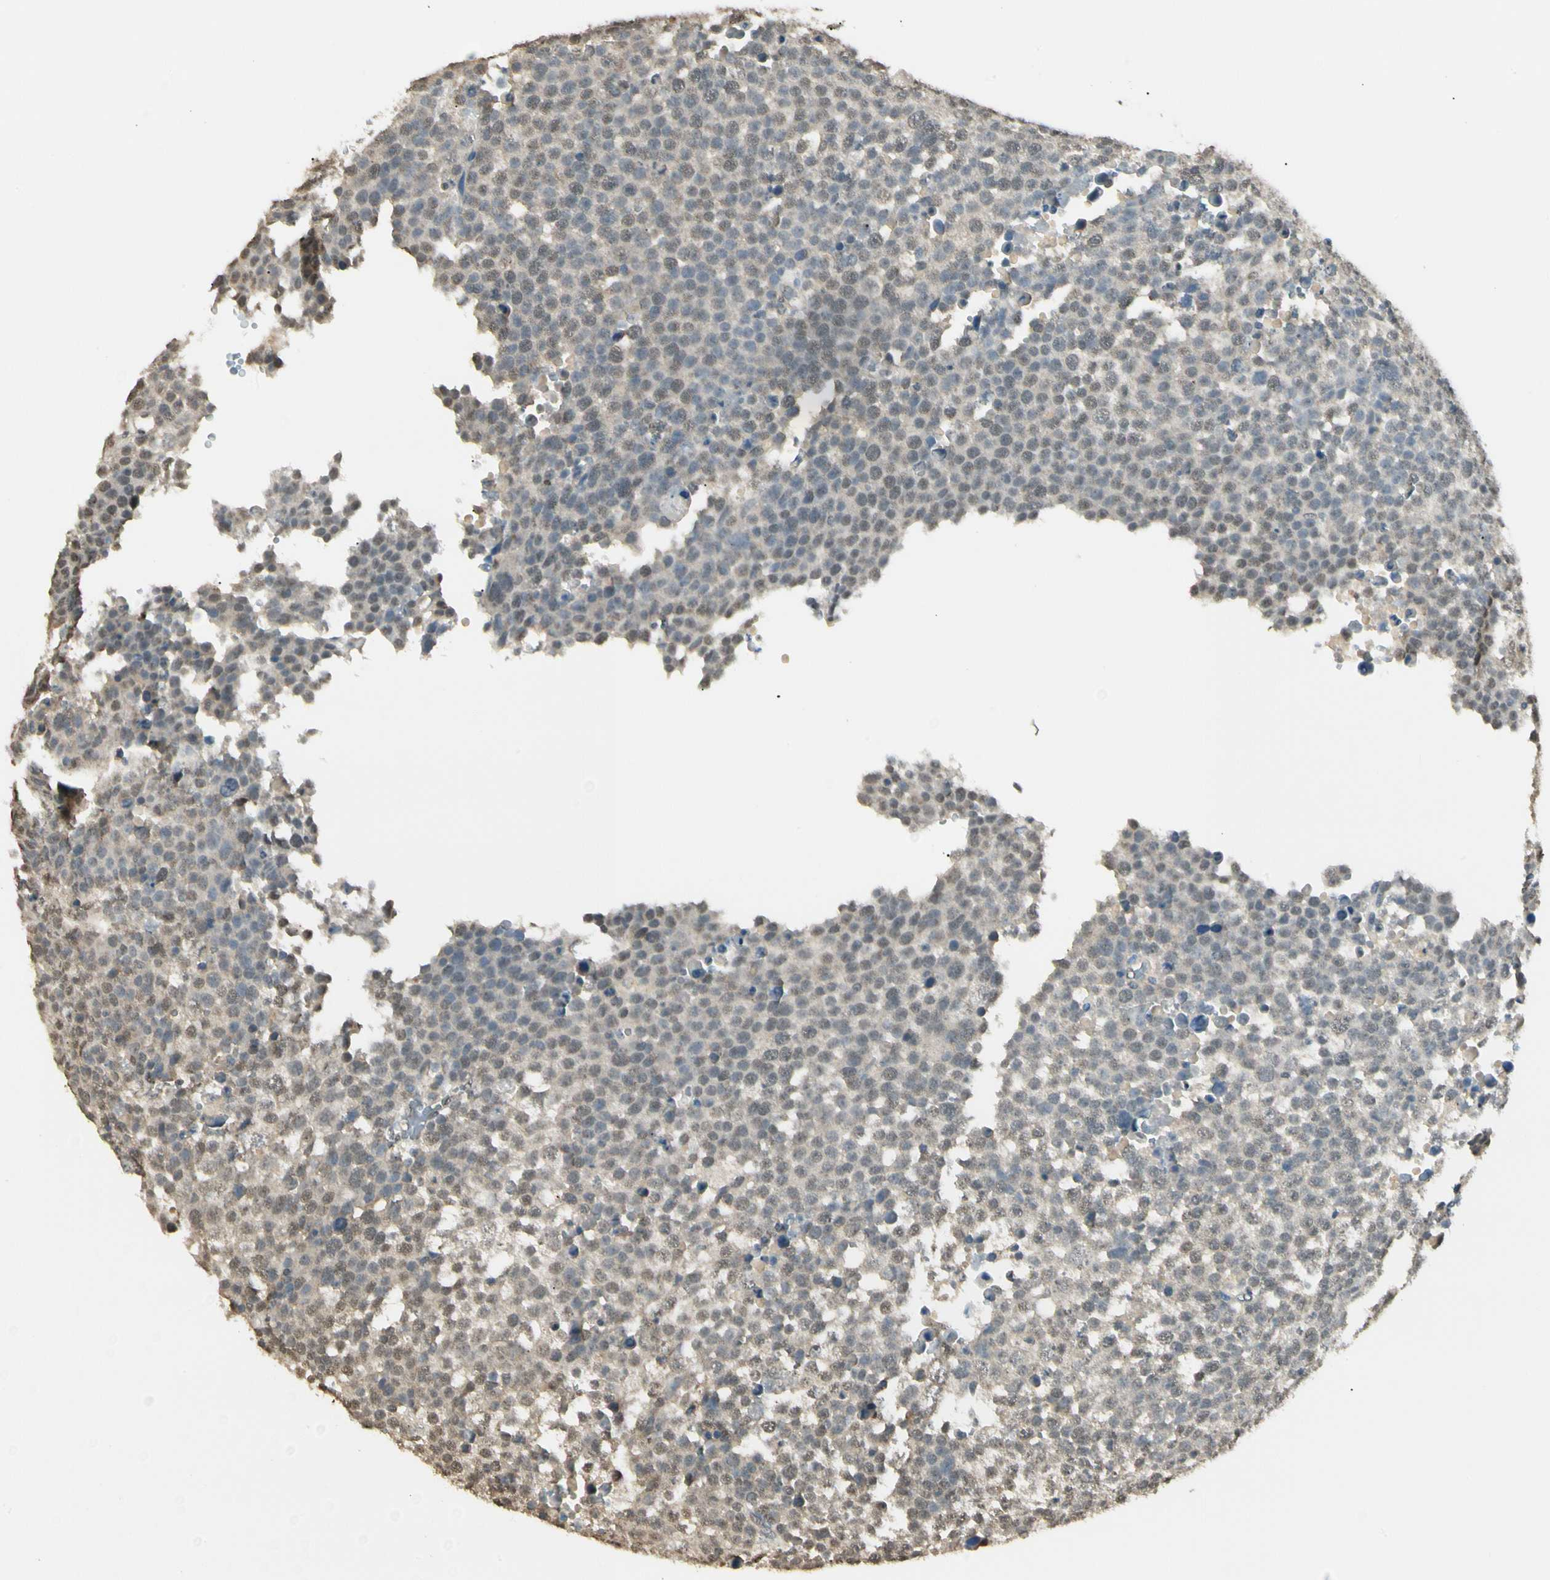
{"staining": {"intensity": "weak", "quantity": ">75%", "location": "cytoplasmic/membranous,nuclear"}, "tissue": "testis cancer", "cell_type": "Tumor cells", "image_type": "cancer", "snomed": [{"axis": "morphology", "description": "Seminoma, NOS"}, {"axis": "topography", "description": "Testis"}], "caption": "A low amount of weak cytoplasmic/membranous and nuclear expression is present in about >75% of tumor cells in testis seminoma tissue.", "gene": "SGCA", "patient": {"sex": "male", "age": 71}}